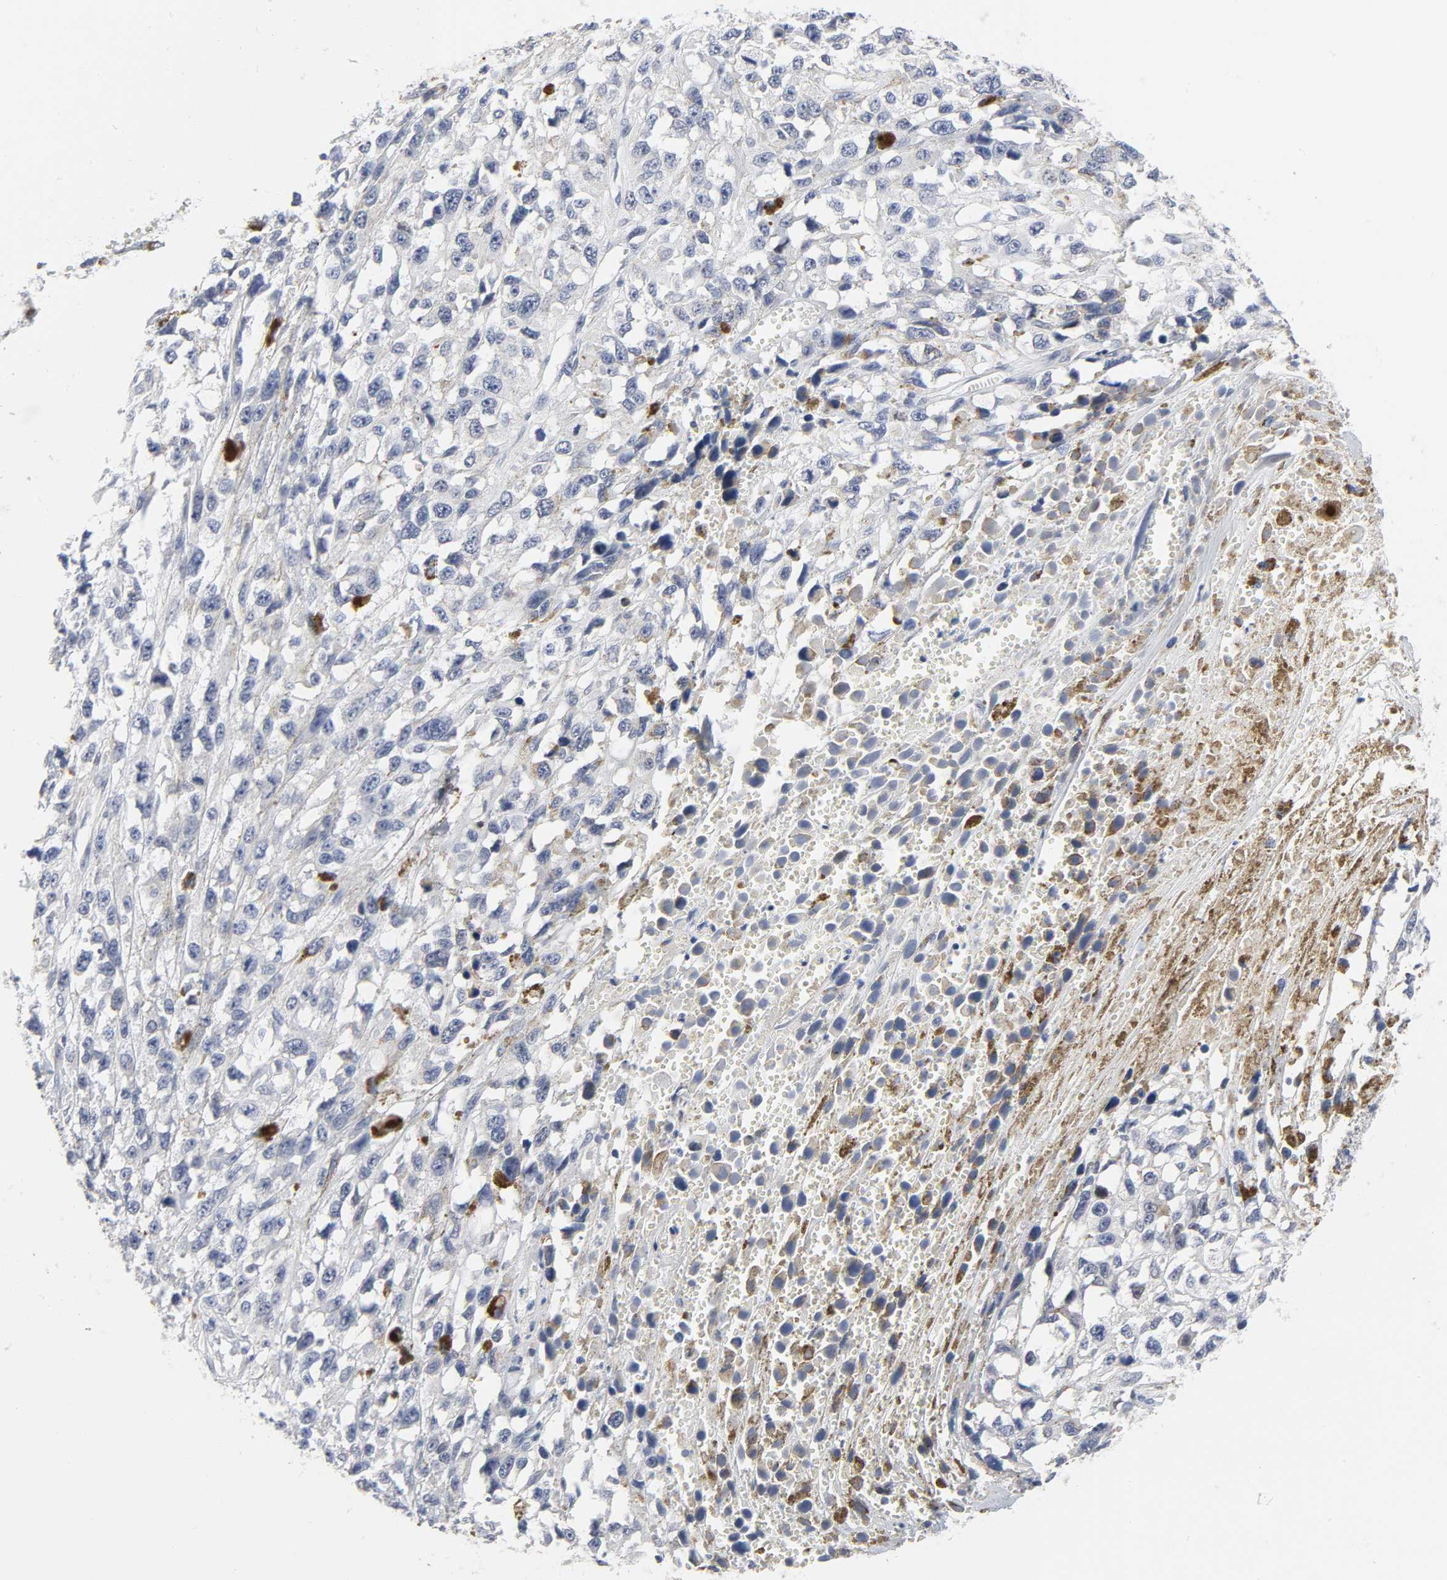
{"staining": {"intensity": "negative", "quantity": "none", "location": "none"}, "tissue": "melanoma", "cell_type": "Tumor cells", "image_type": "cancer", "snomed": [{"axis": "morphology", "description": "Malignant melanoma, Metastatic site"}, {"axis": "topography", "description": "Lymph node"}], "caption": "Image shows no significant protein expression in tumor cells of melanoma.", "gene": "SALL2", "patient": {"sex": "male", "age": 59}}